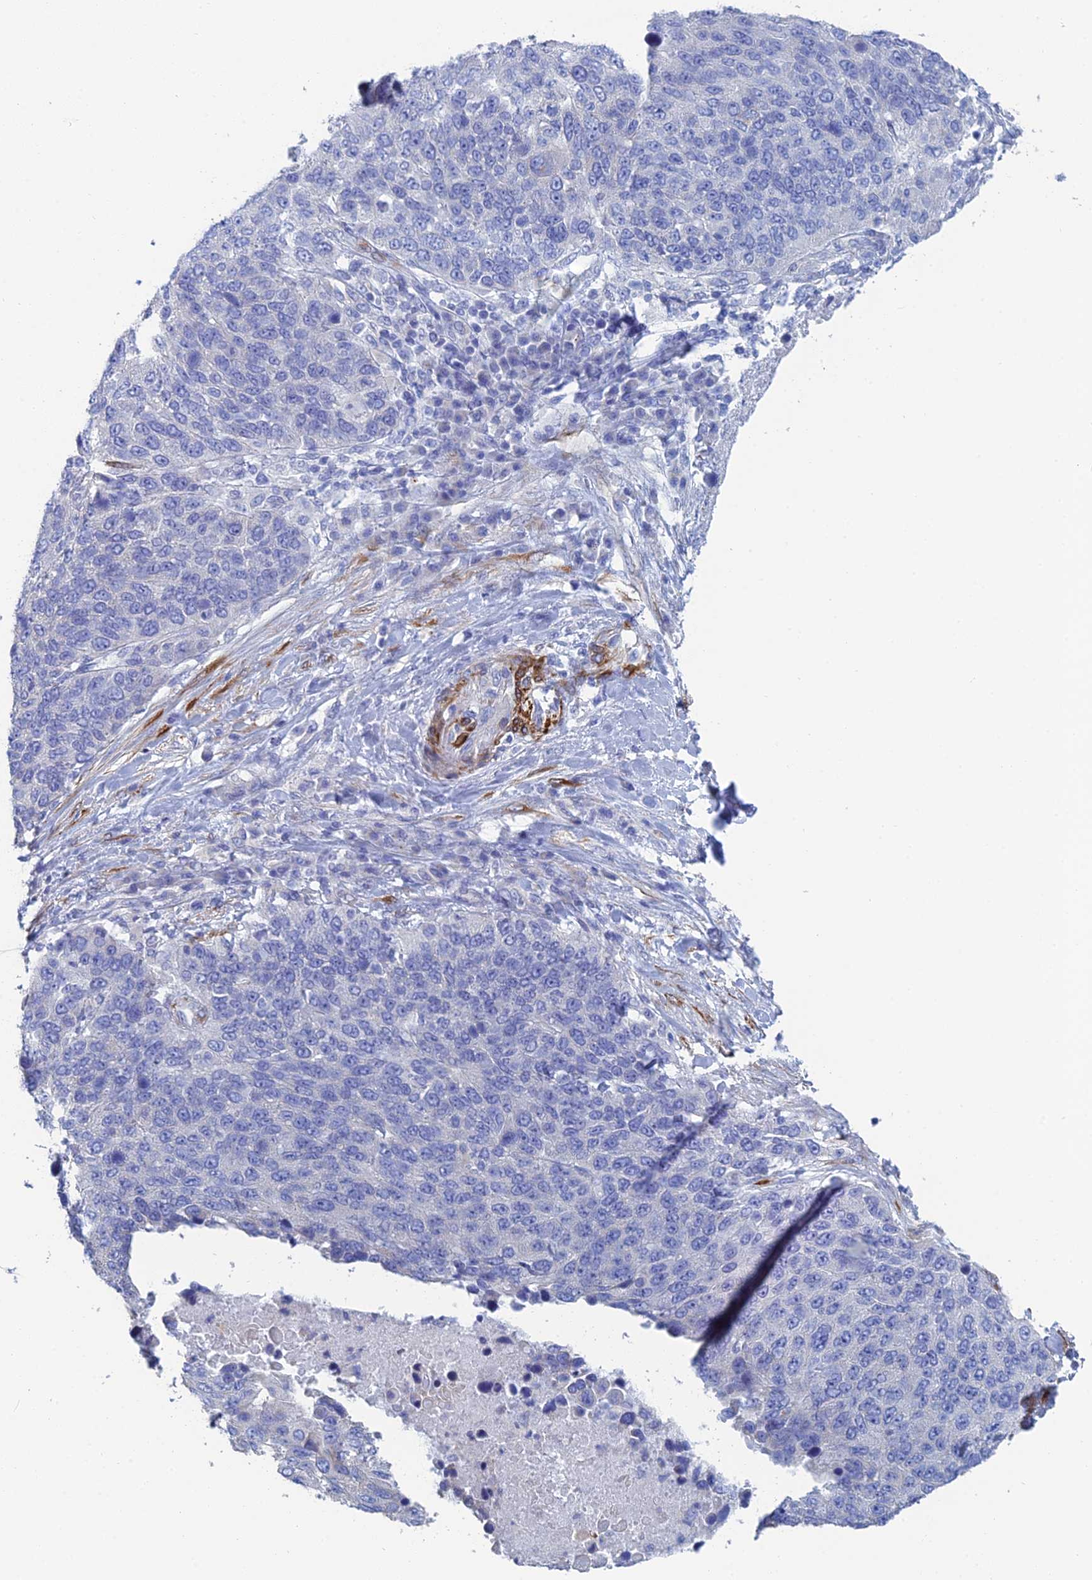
{"staining": {"intensity": "negative", "quantity": "none", "location": "none"}, "tissue": "lung cancer", "cell_type": "Tumor cells", "image_type": "cancer", "snomed": [{"axis": "morphology", "description": "Normal tissue, NOS"}, {"axis": "morphology", "description": "Squamous cell carcinoma, NOS"}, {"axis": "topography", "description": "Lymph node"}, {"axis": "topography", "description": "Lung"}], "caption": "DAB immunohistochemical staining of squamous cell carcinoma (lung) demonstrates no significant positivity in tumor cells.", "gene": "PCDHA8", "patient": {"sex": "male", "age": 66}}